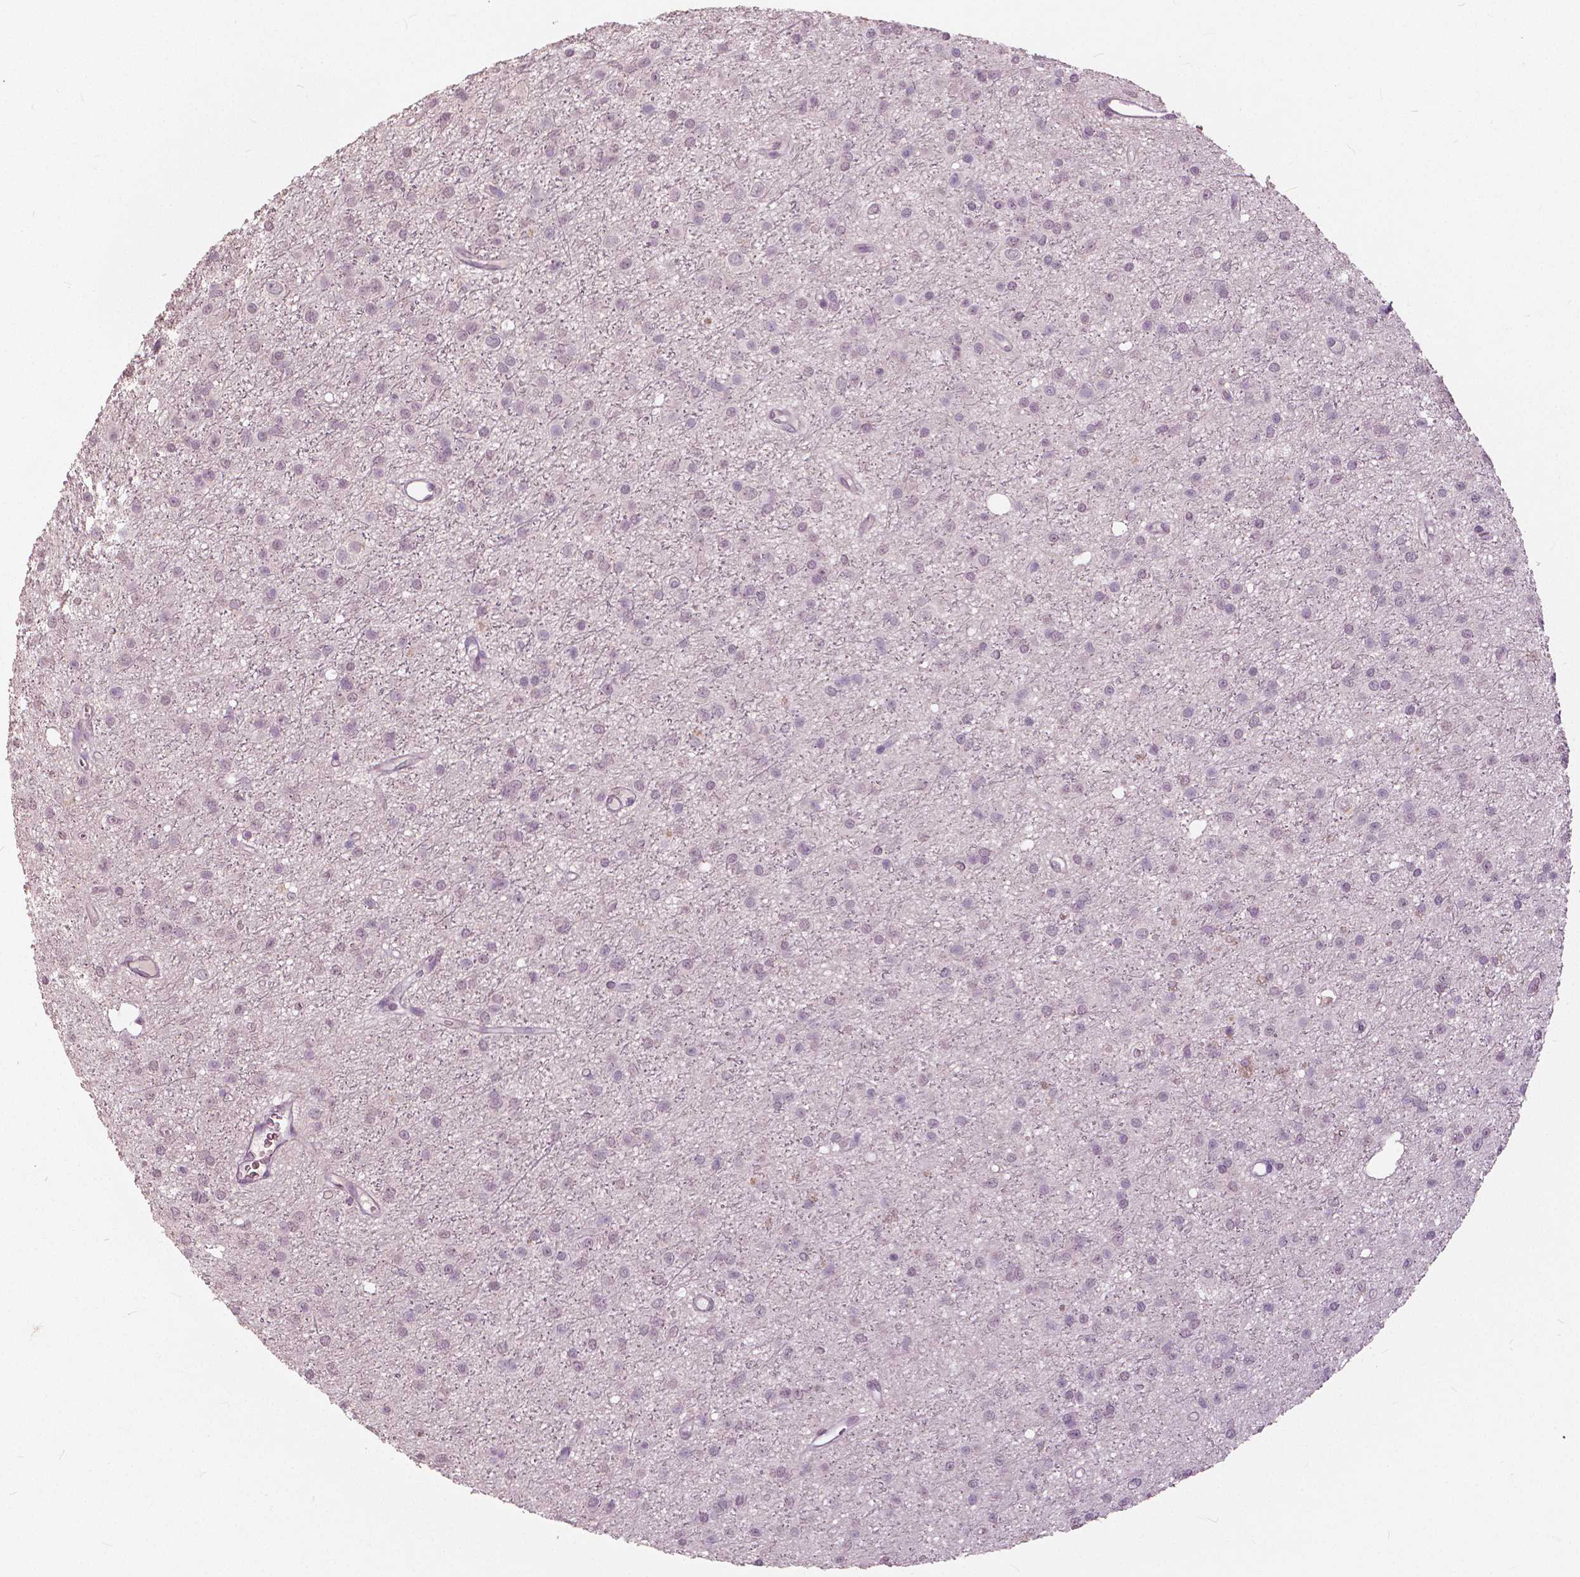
{"staining": {"intensity": "negative", "quantity": "none", "location": "none"}, "tissue": "glioma", "cell_type": "Tumor cells", "image_type": "cancer", "snomed": [{"axis": "morphology", "description": "Glioma, malignant, Low grade"}, {"axis": "topography", "description": "Brain"}], "caption": "Micrograph shows no protein expression in tumor cells of malignant low-grade glioma tissue. (DAB IHC visualized using brightfield microscopy, high magnification).", "gene": "NANOG", "patient": {"sex": "male", "age": 27}}